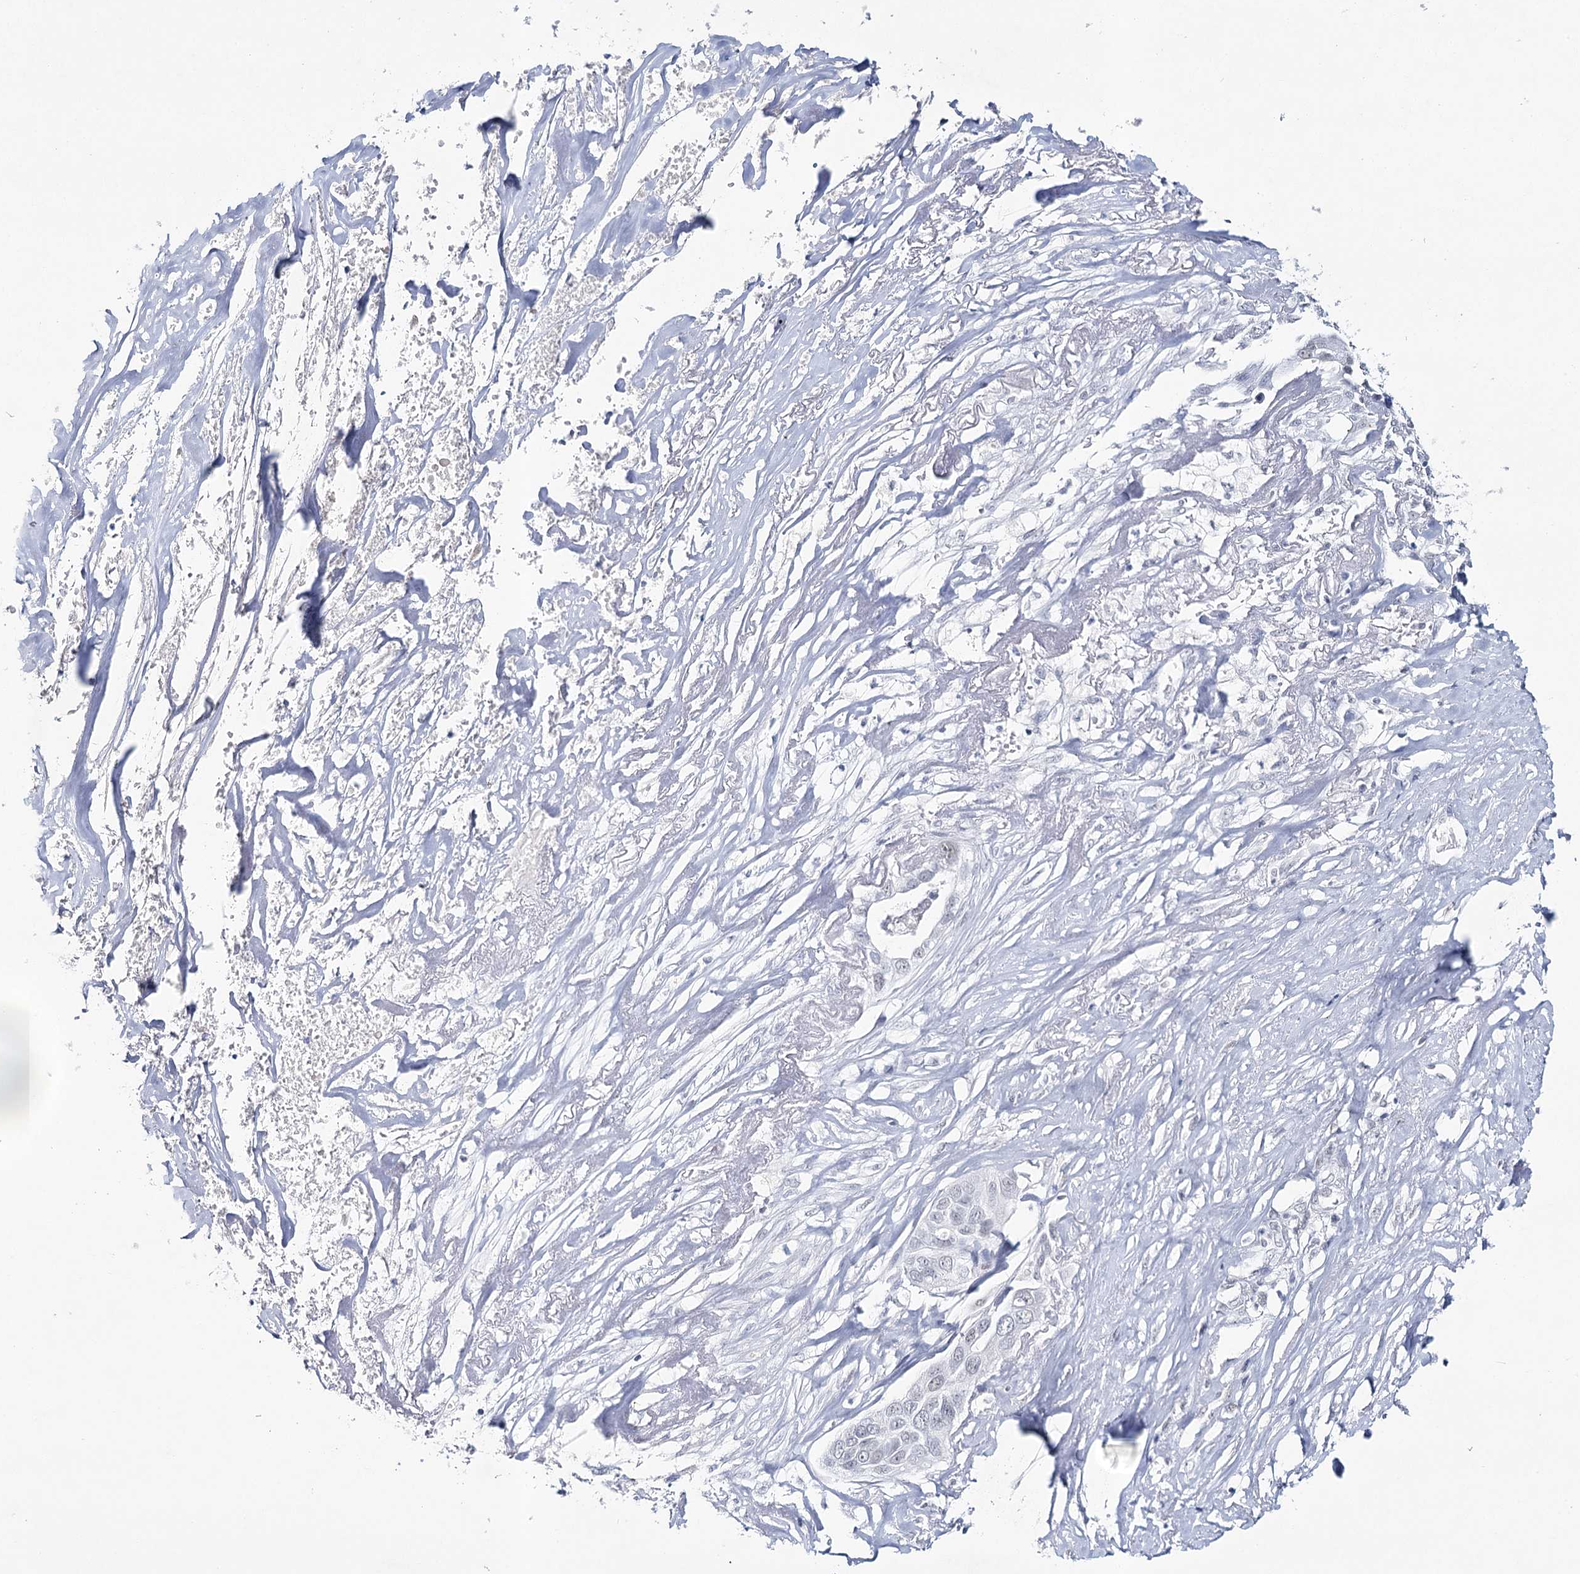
{"staining": {"intensity": "negative", "quantity": "none", "location": "none"}, "tissue": "liver cancer", "cell_type": "Tumor cells", "image_type": "cancer", "snomed": [{"axis": "morphology", "description": "Cholangiocarcinoma"}, {"axis": "topography", "description": "Liver"}], "caption": "Immunohistochemical staining of human liver cancer (cholangiocarcinoma) shows no significant staining in tumor cells. (DAB (3,3'-diaminobenzidine) immunohistochemistry (IHC), high magnification).", "gene": "ZC3H8", "patient": {"sex": "female", "age": 79}}